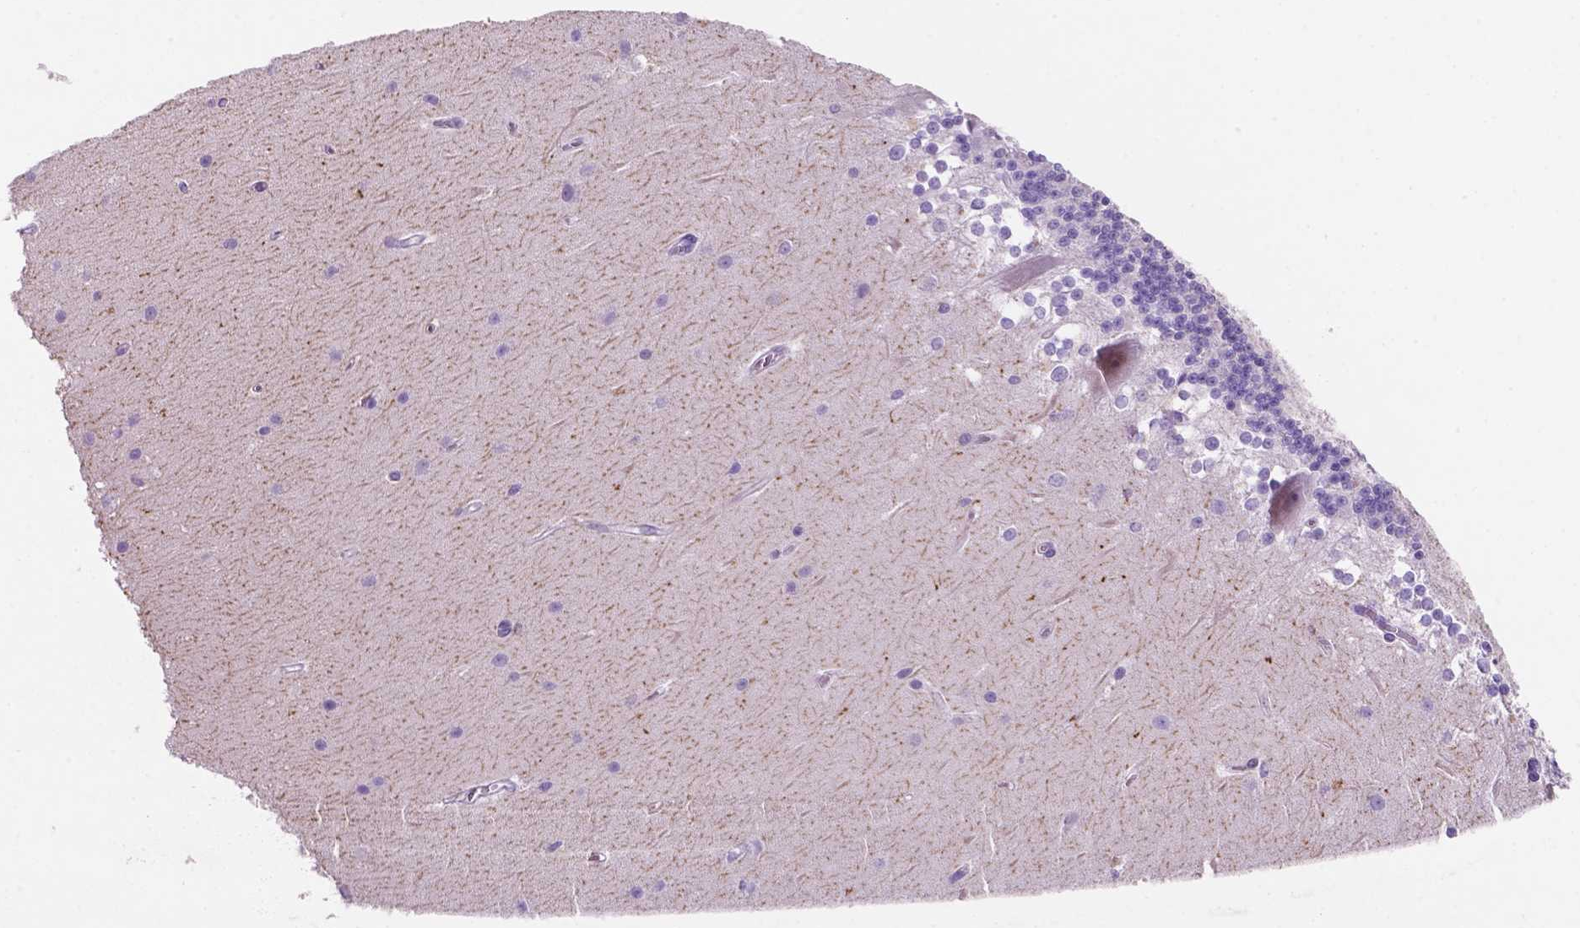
{"staining": {"intensity": "negative", "quantity": "none", "location": "none"}, "tissue": "cerebellum", "cell_type": "Cells in granular layer", "image_type": "normal", "snomed": [{"axis": "morphology", "description": "Normal tissue, NOS"}, {"axis": "topography", "description": "Cerebellum"}], "caption": "This micrograph is of normal cerebellum stained with immunohistochemistry to label a protein in brown with the nuclei are counter-stained blue. There is no staining in cells in granular layer. (IHC, brightfield microscopy, high magnification).", "gene": "EBLN2", "patient": {"sex": "female", "age": 19}}